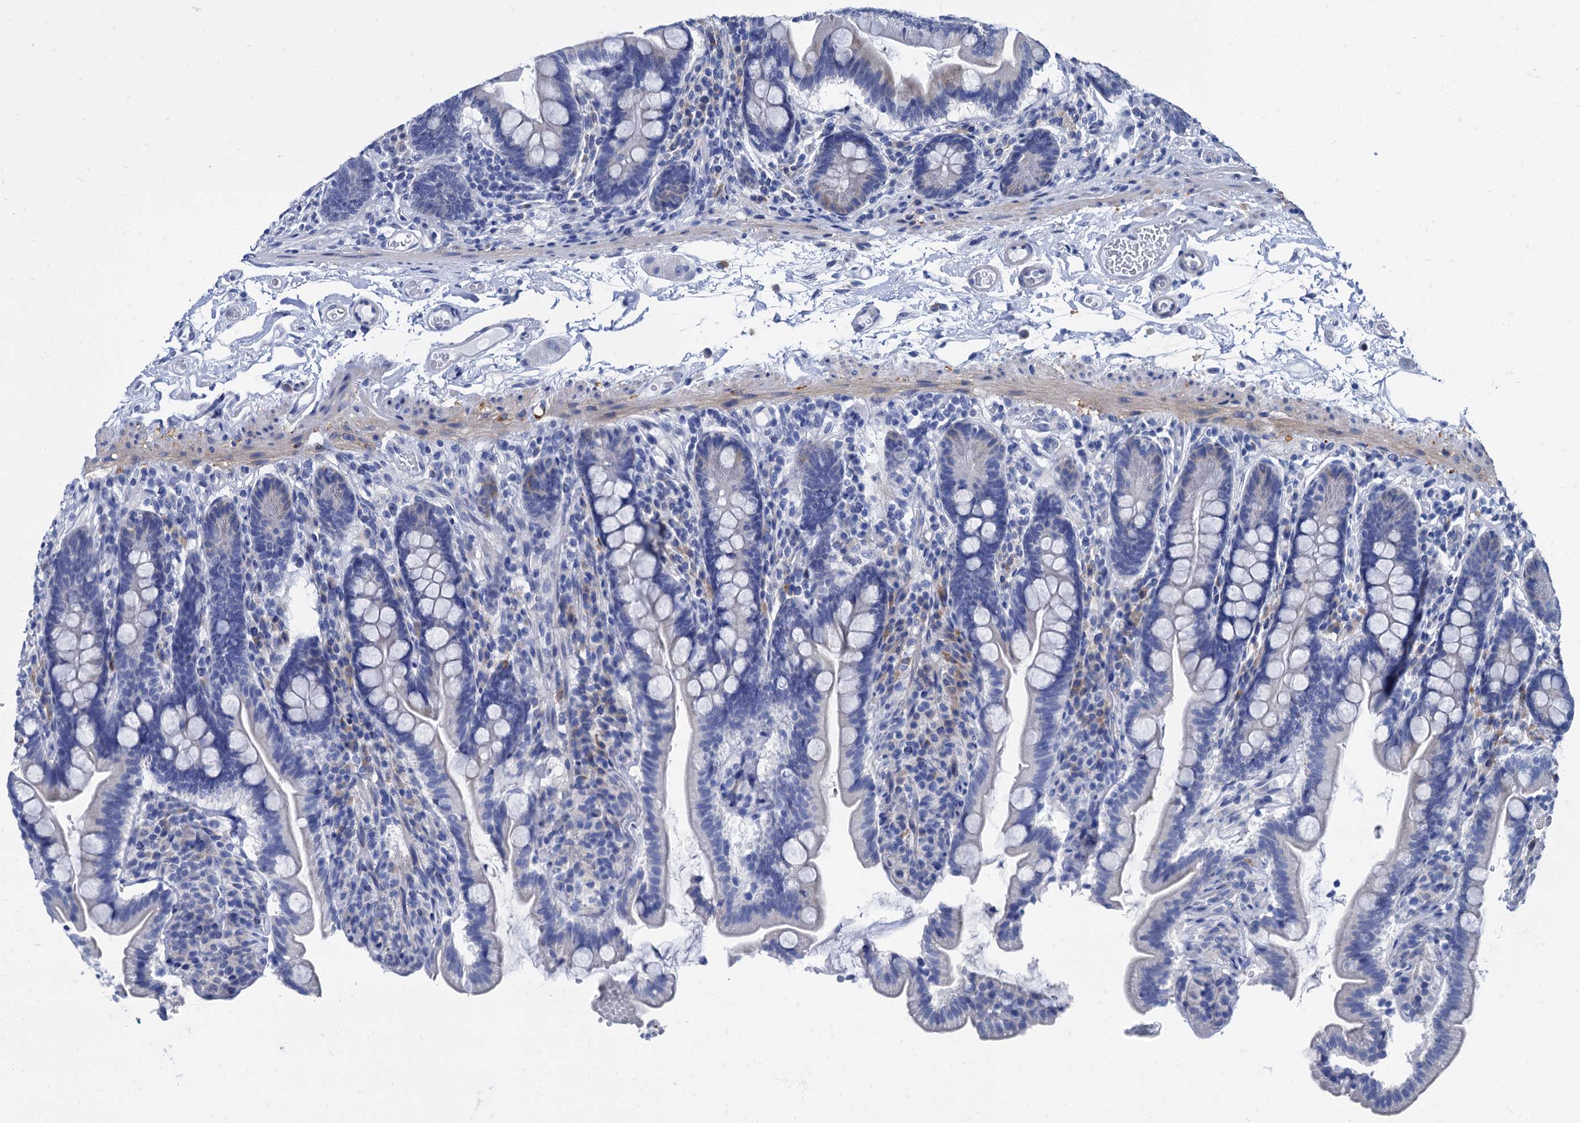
{"staining": {"intensity": "negative", "quantity": "none", "location": "none"}, "tissue": "small intestine", "cell_type": "Glandular cells", "image_type": "normal", "snomed": [{"axis": "morphology", "description": "Normal tissue, NOS"}, {"axis": "topography", "description": "Small intestine"}], "caption": "Protein analysis of unremarkable small intestine displays no significant staining in glandular cells.", "gene": "FOXR2", "patient": {"sex": "female", "age": 64}}